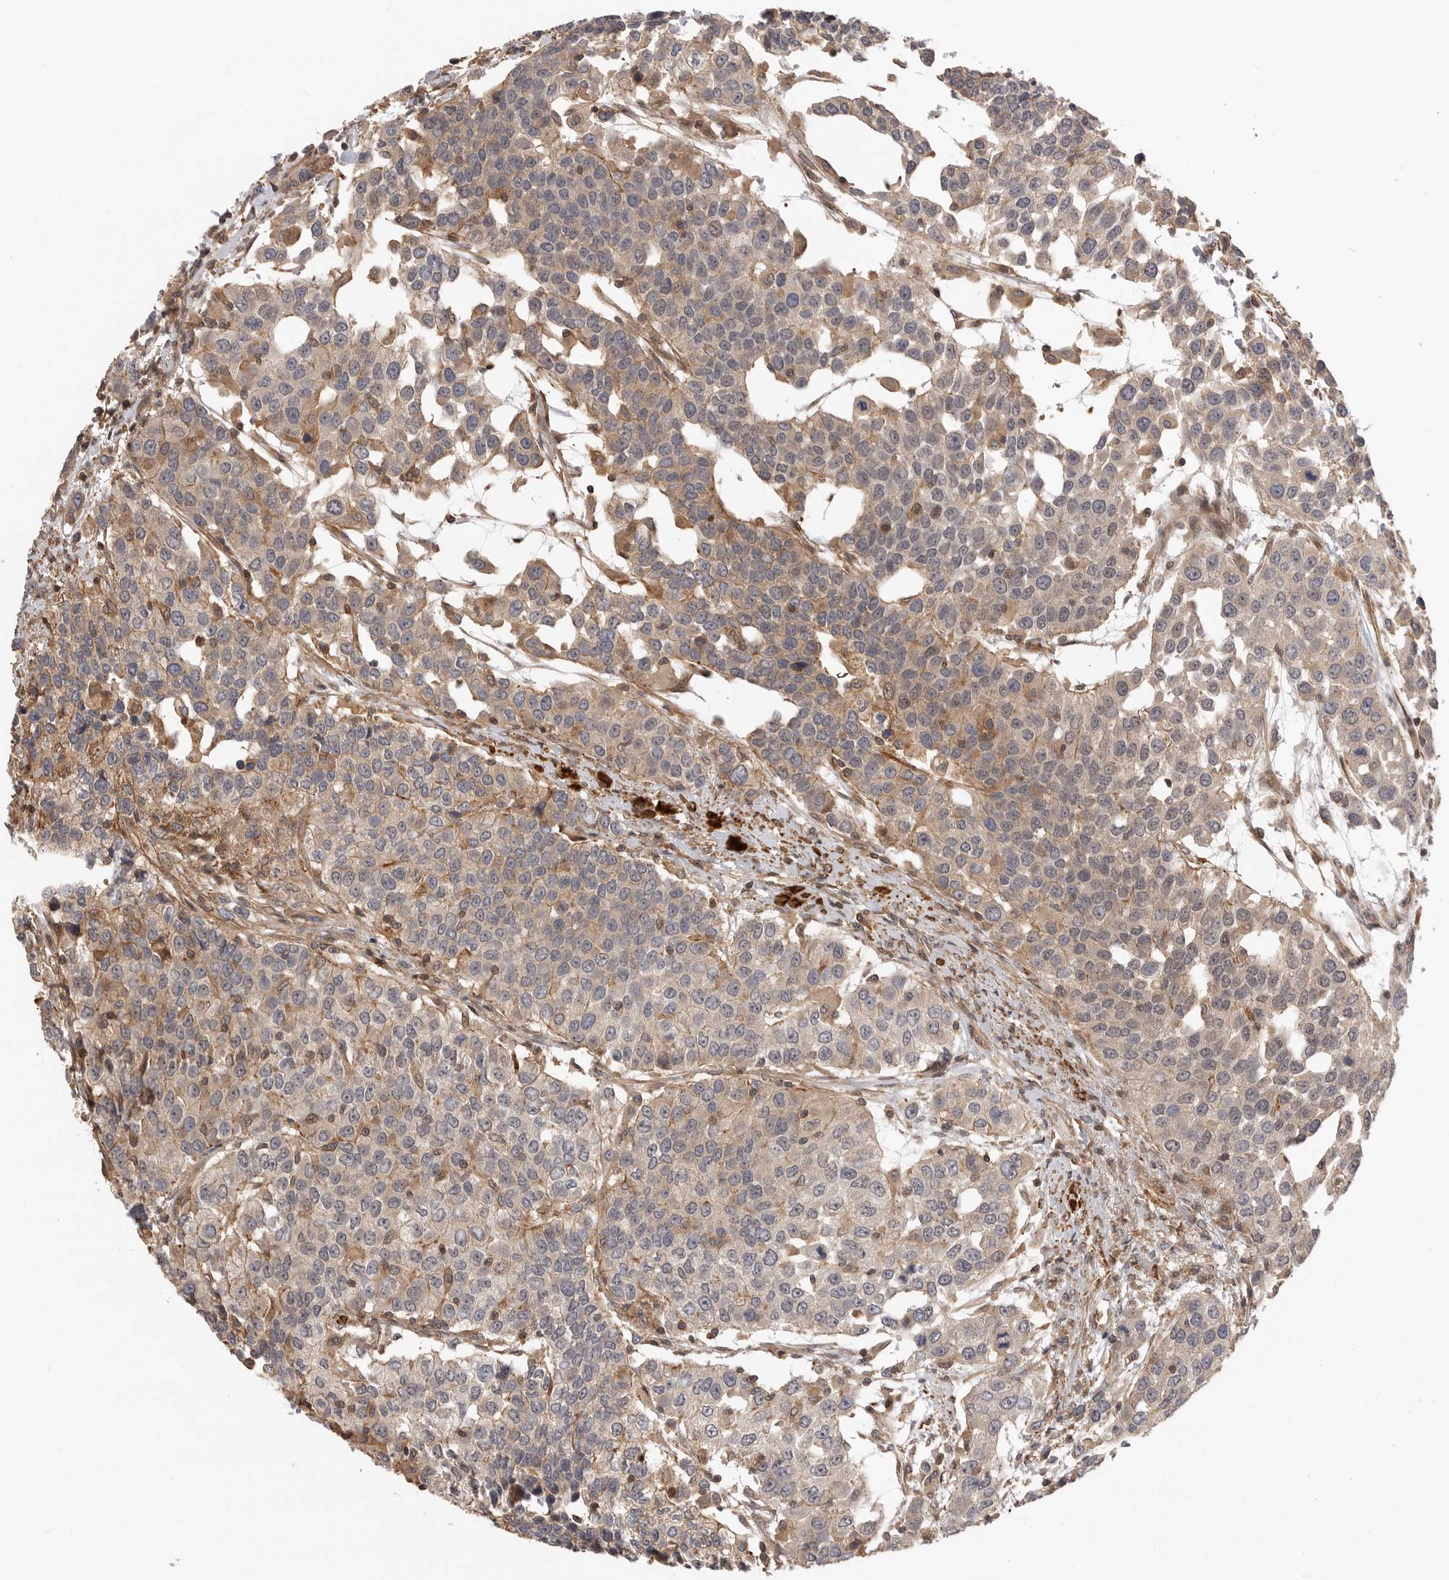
{"staining": {"intensity": "weak", "quantity": "<25%", "location": "cytoplasmic/membranous"}, "tissue": "urothelial cancer", "cell_type": "Tumor cells", "image_type": "cancer", "snomed": [{"axis": "morphology", "description": "Urothelial carcinoma, High grade"}, {"axis": "topography", "description": "Urinary bladder"}], "caption": "Tumor cells are negative for brown protein staining in urothelial cancer. Nuclei are stained in blue.", "gene": "TRIM56", "patient": {"sex": "female", "age": 80}}